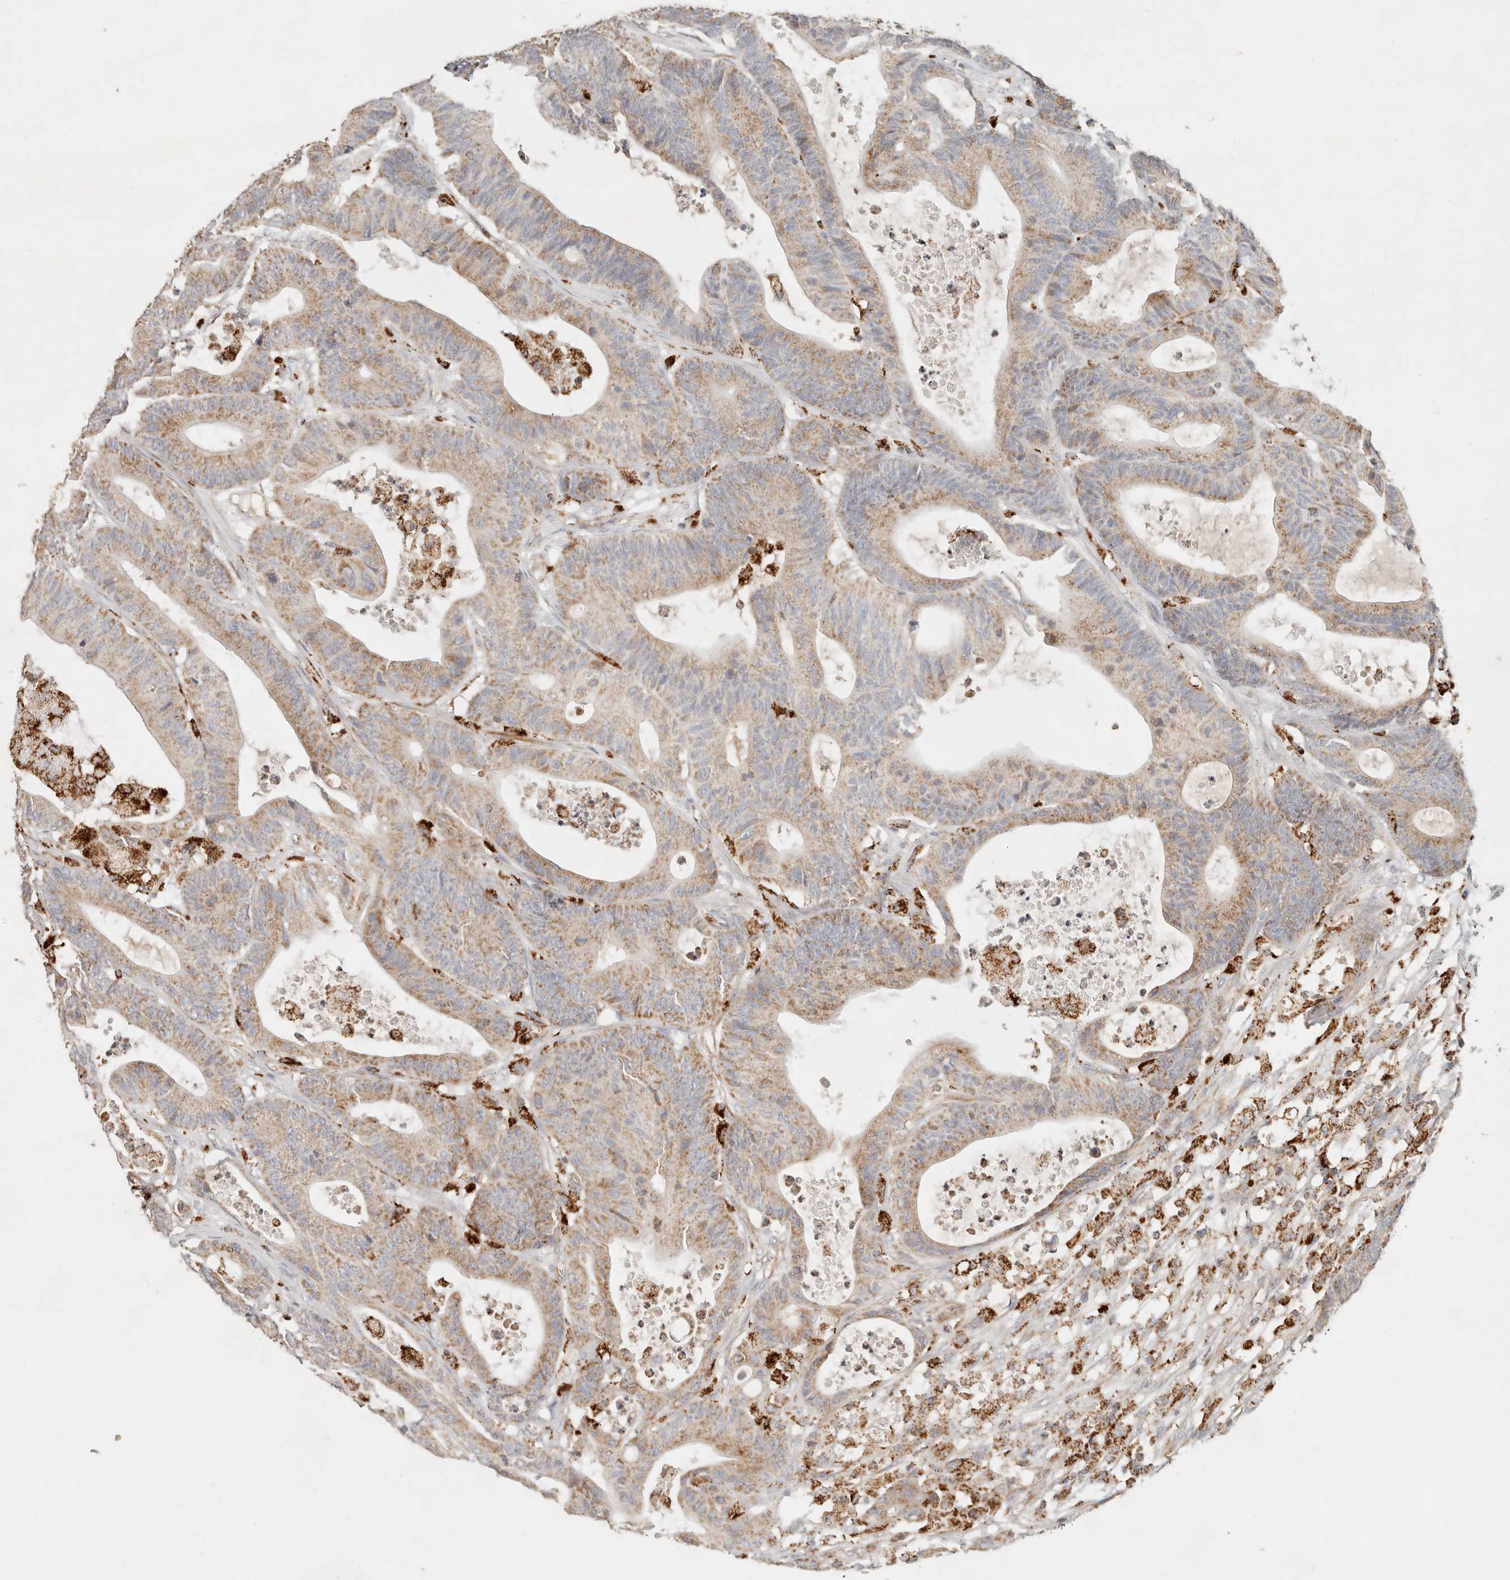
{"staining": {"intensity": "moderate", "quantity": ">75%", "location": "cytoplasmic/membranous"}, "tissue": "colorectal cancer", "cell_type": "Tumor cells", "image_type": "cancer", "snomed": [{"axis": "morphology", "description": "Adenocarcinoma, NOS"}, {"axis": "topography", "description": "Colon"}], "caption": "This image demonstrates immunohistochemistry (IHC) staining of human colorectal cancer (adenocarcinoma), with medium moderate cytoplasmic/membranous positivity in approximately >75% of tumor cells.", "gene": "ARHGEF10L", "patient": {"sex": "female", "age": 84}}